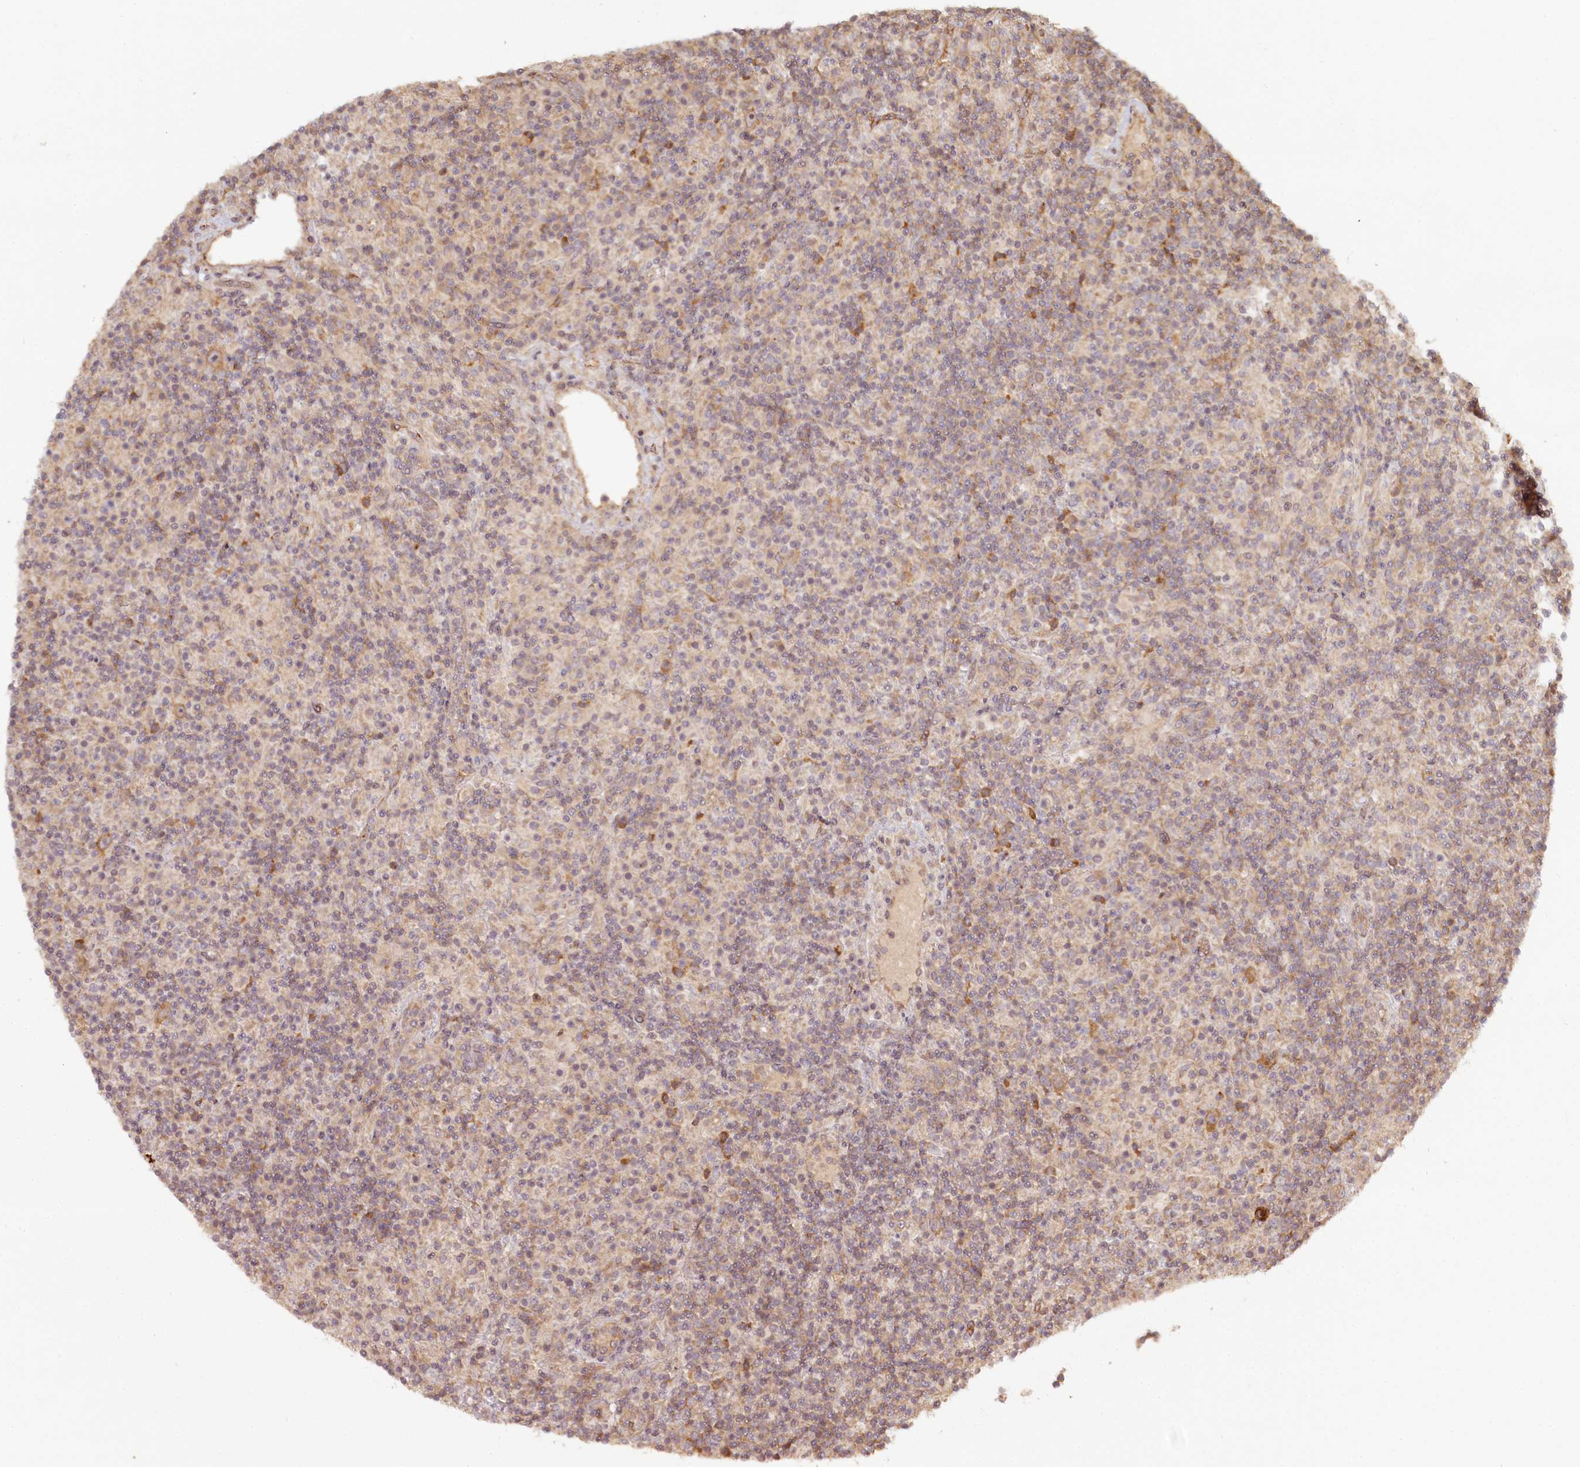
{"staining": {"intensity": "moderate", "quantity": "25%-75%", "location": "cytoplasmic/membranous"}, "tissue": "lymphoma", "cell_type": "Tumor cells", "image_type": "cancer", "snomed": [{"axis": "morphology", "description": "Hodgkin's disease, NOS"}, {"axis": "topography", "description": "Lymph node"}], "caption": "Tumor cells demonstrate moderate cytoplasmic/membranous positivity in about 25%-75% of cells in lymphoma.", "gene": "TMIE", "patient": {"sex": "male", "age": 70}}